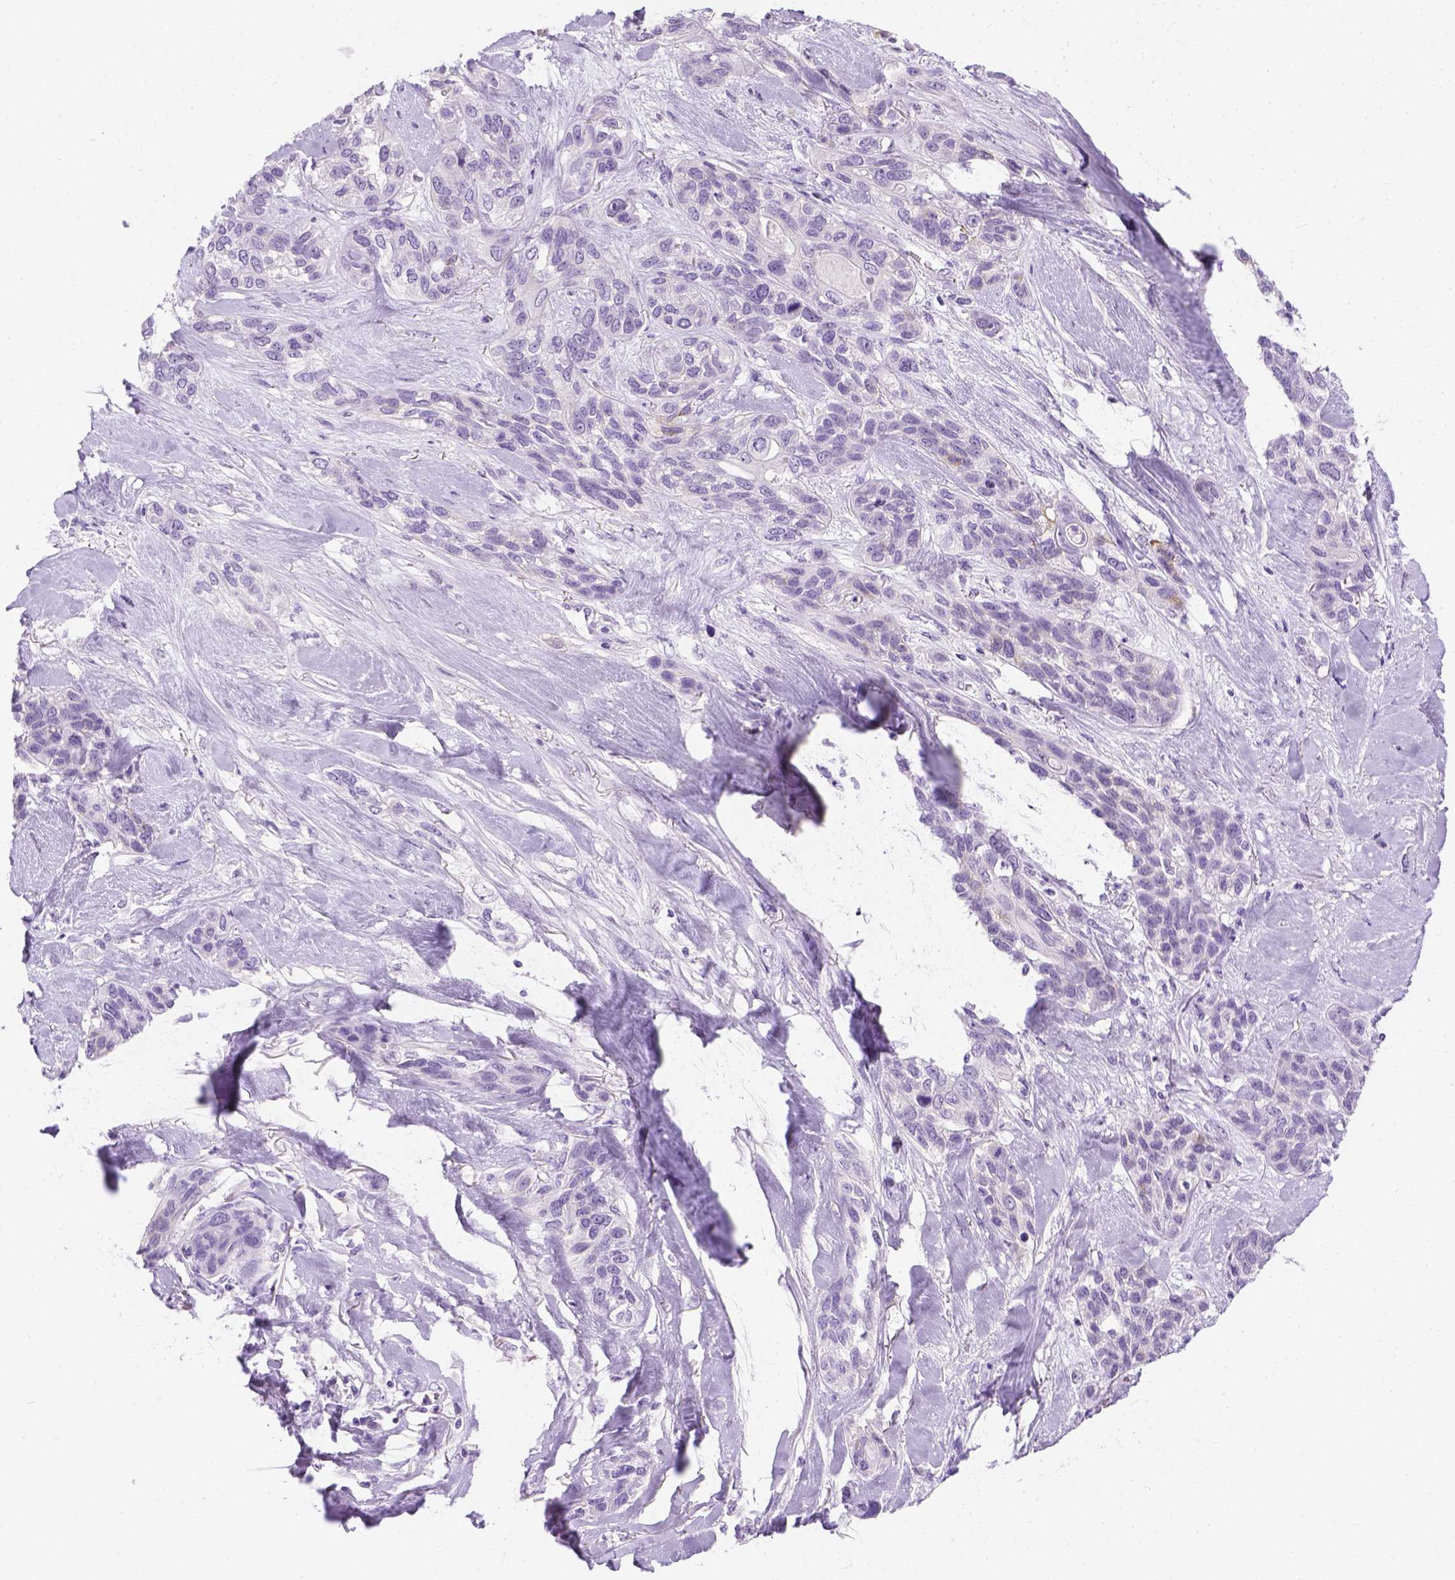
{"staining": {"intensity": "negative", "quantity": "none", "location": "none"}, "tissue": "lung cancer", "cell_type": "Tumor cells", "image_type": "cancer", "snomed": [{"axis": "morphology", "description": "Squamous cell carcinoma, NOS"}, {"axis": "topography", "description": "Lung"}], "caption": "Immunohistochemical staining of human lung cancer (squamous cell carcinoma) demonstrates no significant expression in tumor cells.", "gene": "TMEM38A", "patient": {"sex": "female", "age": 70}}